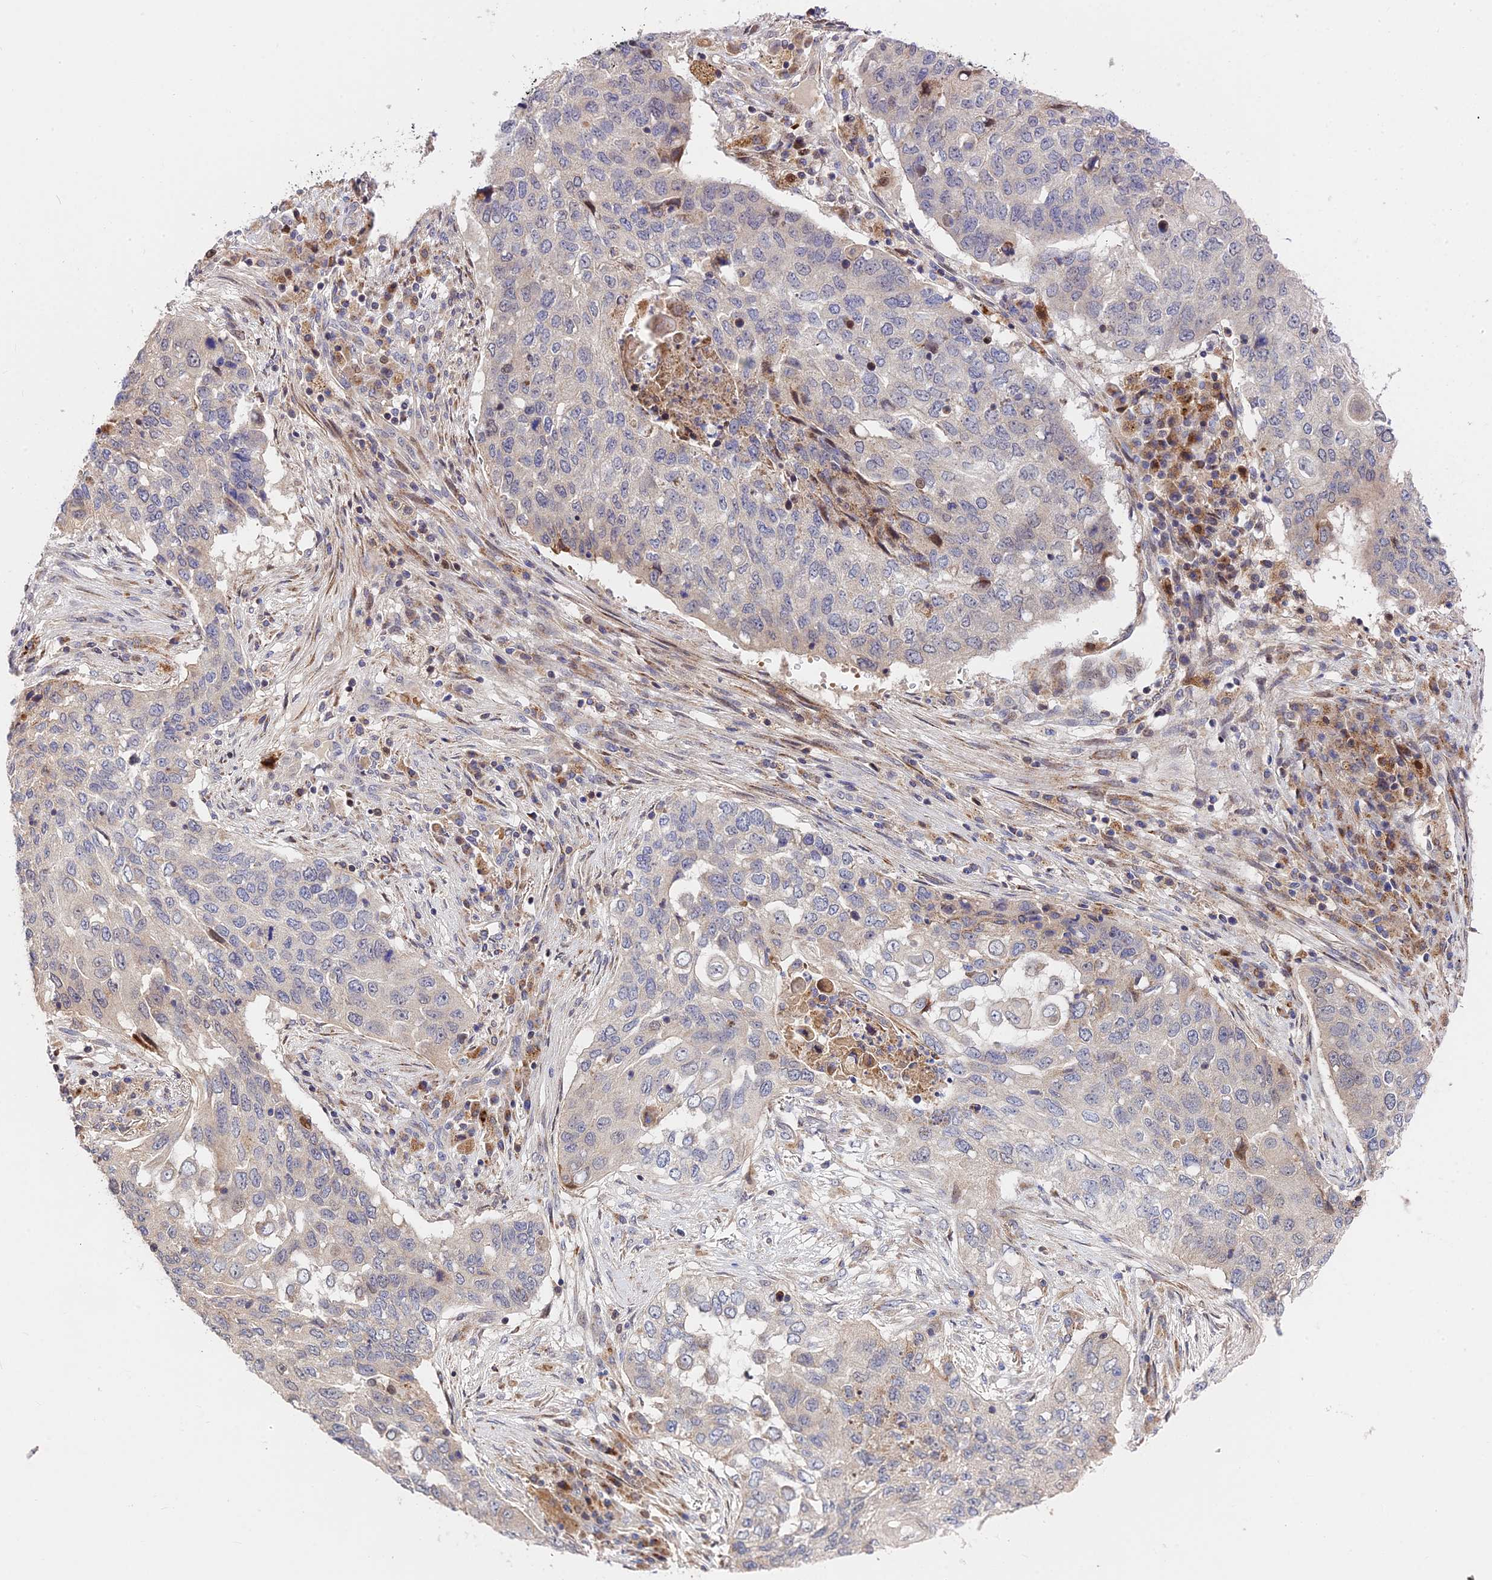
{"staining": {"intensity": "negative", "quantity": "none", "location": "none"}, "tissue": "lung cancer", "cell_type": "Tumor cells", "image_type": "cancer", "snomed": [{"axis": "morphology", "description": "Squamous cell carcinoma, NOS"}, {"axis": "topography", "description": "Lung"}], "caption": "This is an immunohistochemistry (IHC) histopathology image of squamous cell carcinoma (lung). There is no staining in tumor cells.", "gene": "FUOM", "patient": {"sex": "female", "age": 63}}